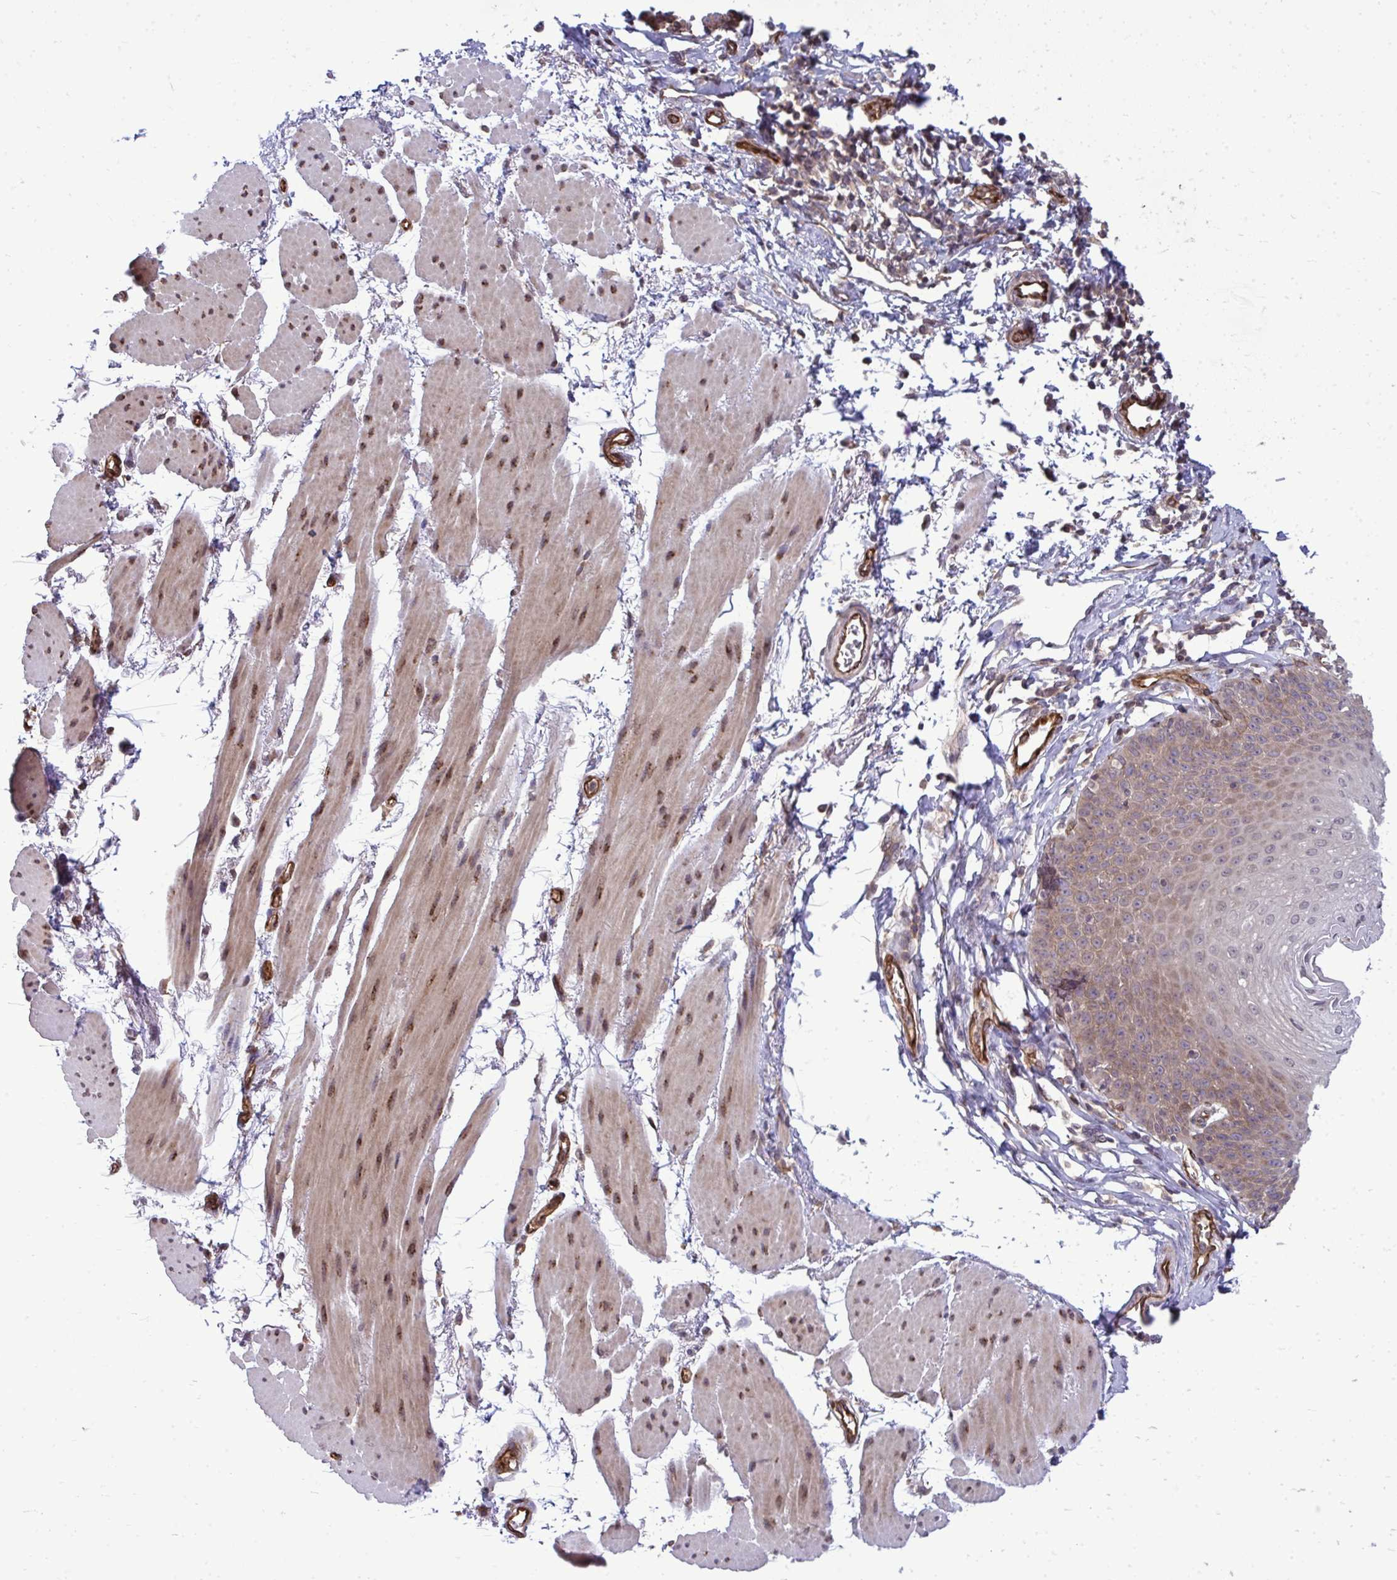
{"staining": {"intensity": "weak", "quantity": "25%-75%", "location": "cytoplasmic/membranous"}, "tissue": "esophagus", "cell_type": "Squamous epithelial cells", "image_type": "normal", "snomed": [{"axis": "morphology", "description": "Normal tissue, NOS"}, {"axis": "topography", "description": "Esophagus"}], "caption": "Esophagus stained with DAB (3,3'-diaminobenzidine) immunohistochemistry exhibits low levels of weak cytoplasmic/membranous expression in approximately 25%-75% of squamous epithelial cells.", "gene": "FUT10", "patient": {"sex": "female", "age": 81}}